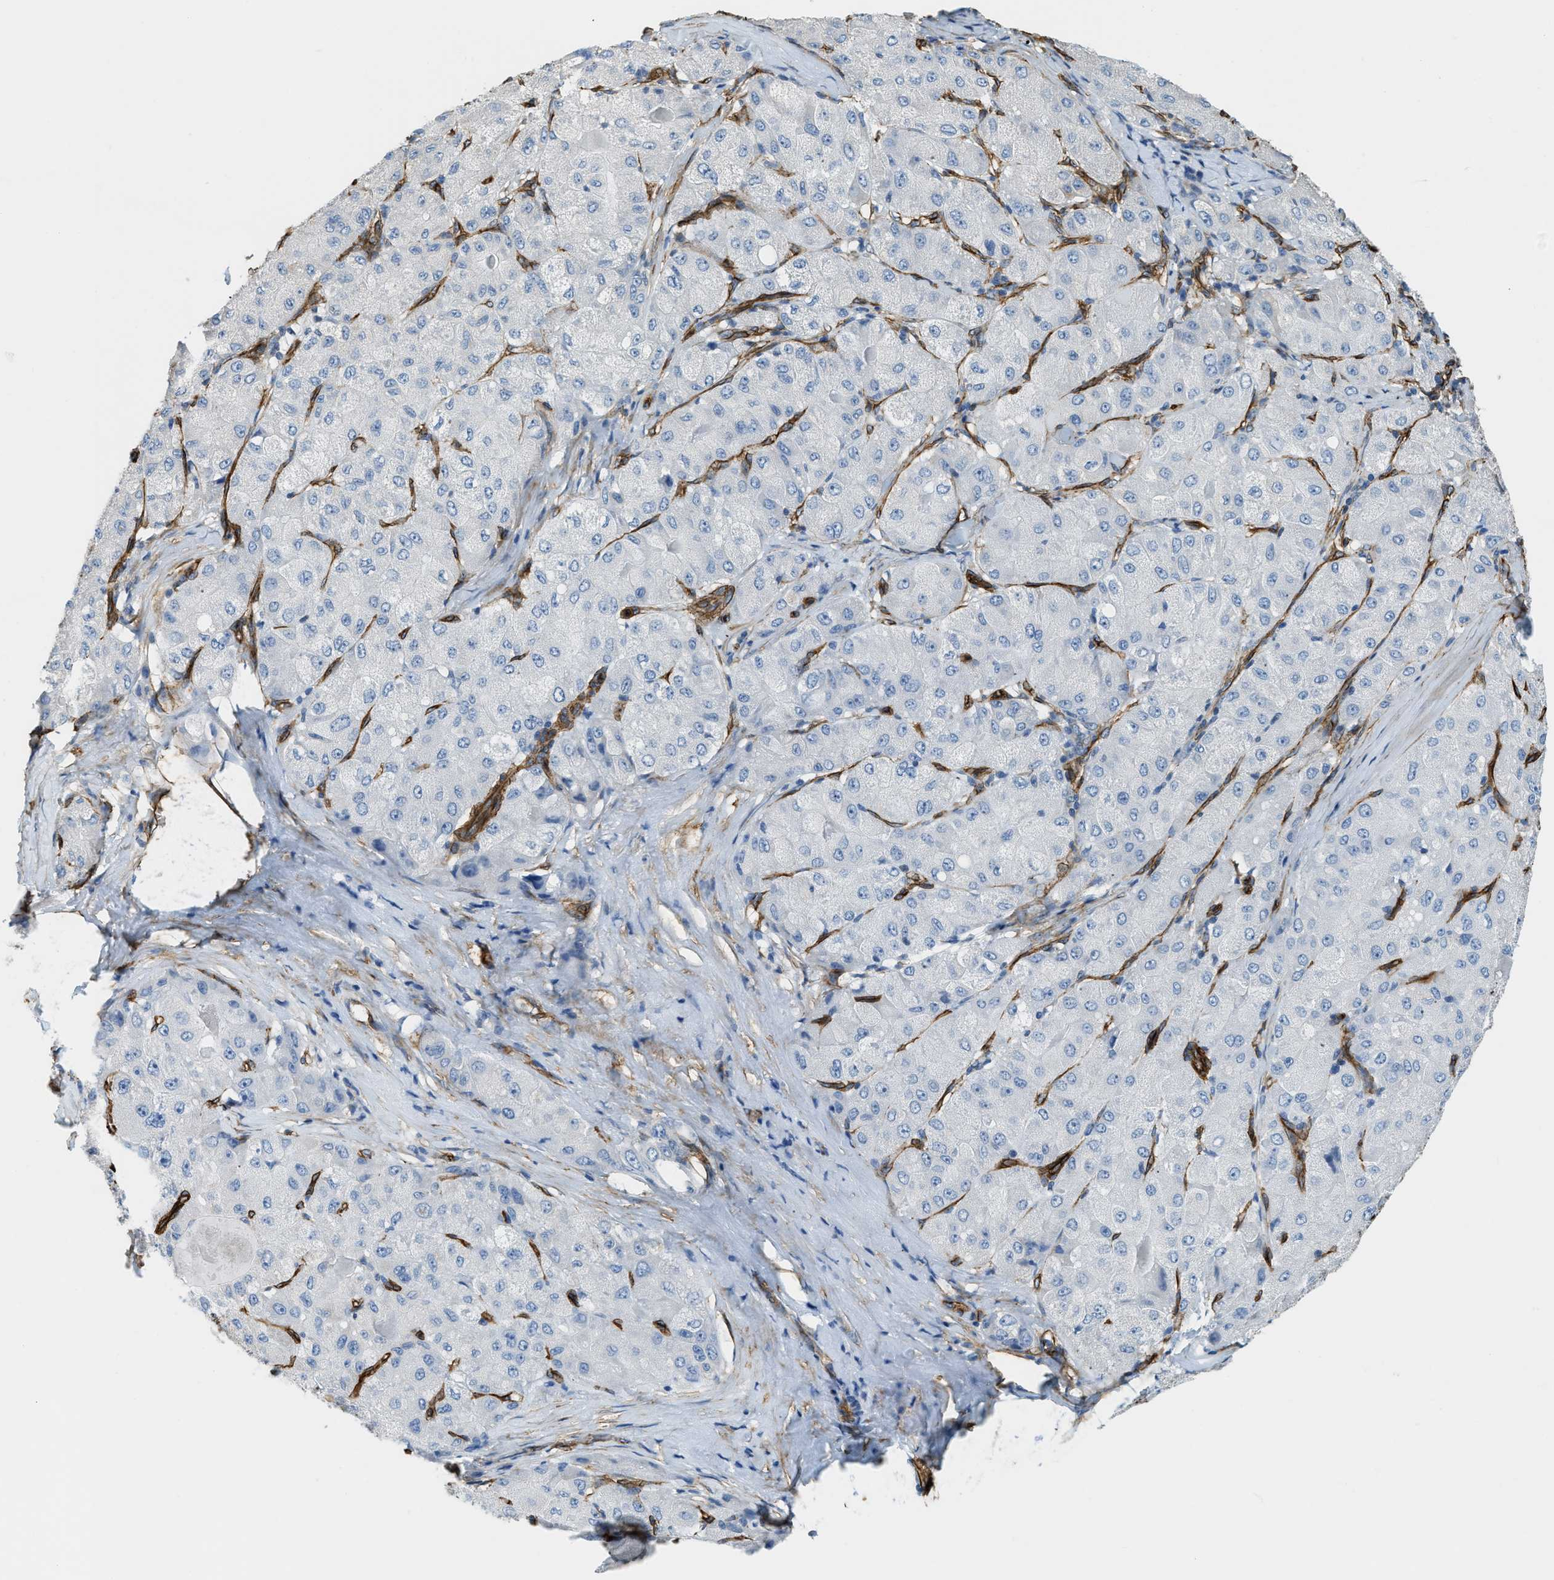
{"staining": {"intensity": "negative", "quantity": "none", "location": "none"}, "tissue": "liver cancer", "cell_type": "Tumor cells", "image_type": "cancer", "snomed": [{"axis": "morphology", "description": "Carcinoma, Hepatocellular, NOS"}, {"axis": "topography", "description": "Liver"}], "caption": "Hepatocellular carcinoma (liver) stained for a protein using IHC shows no positivity tumor cells.", "gene": "TMEM43", "patient": {"sex": "male", "age": 80}}